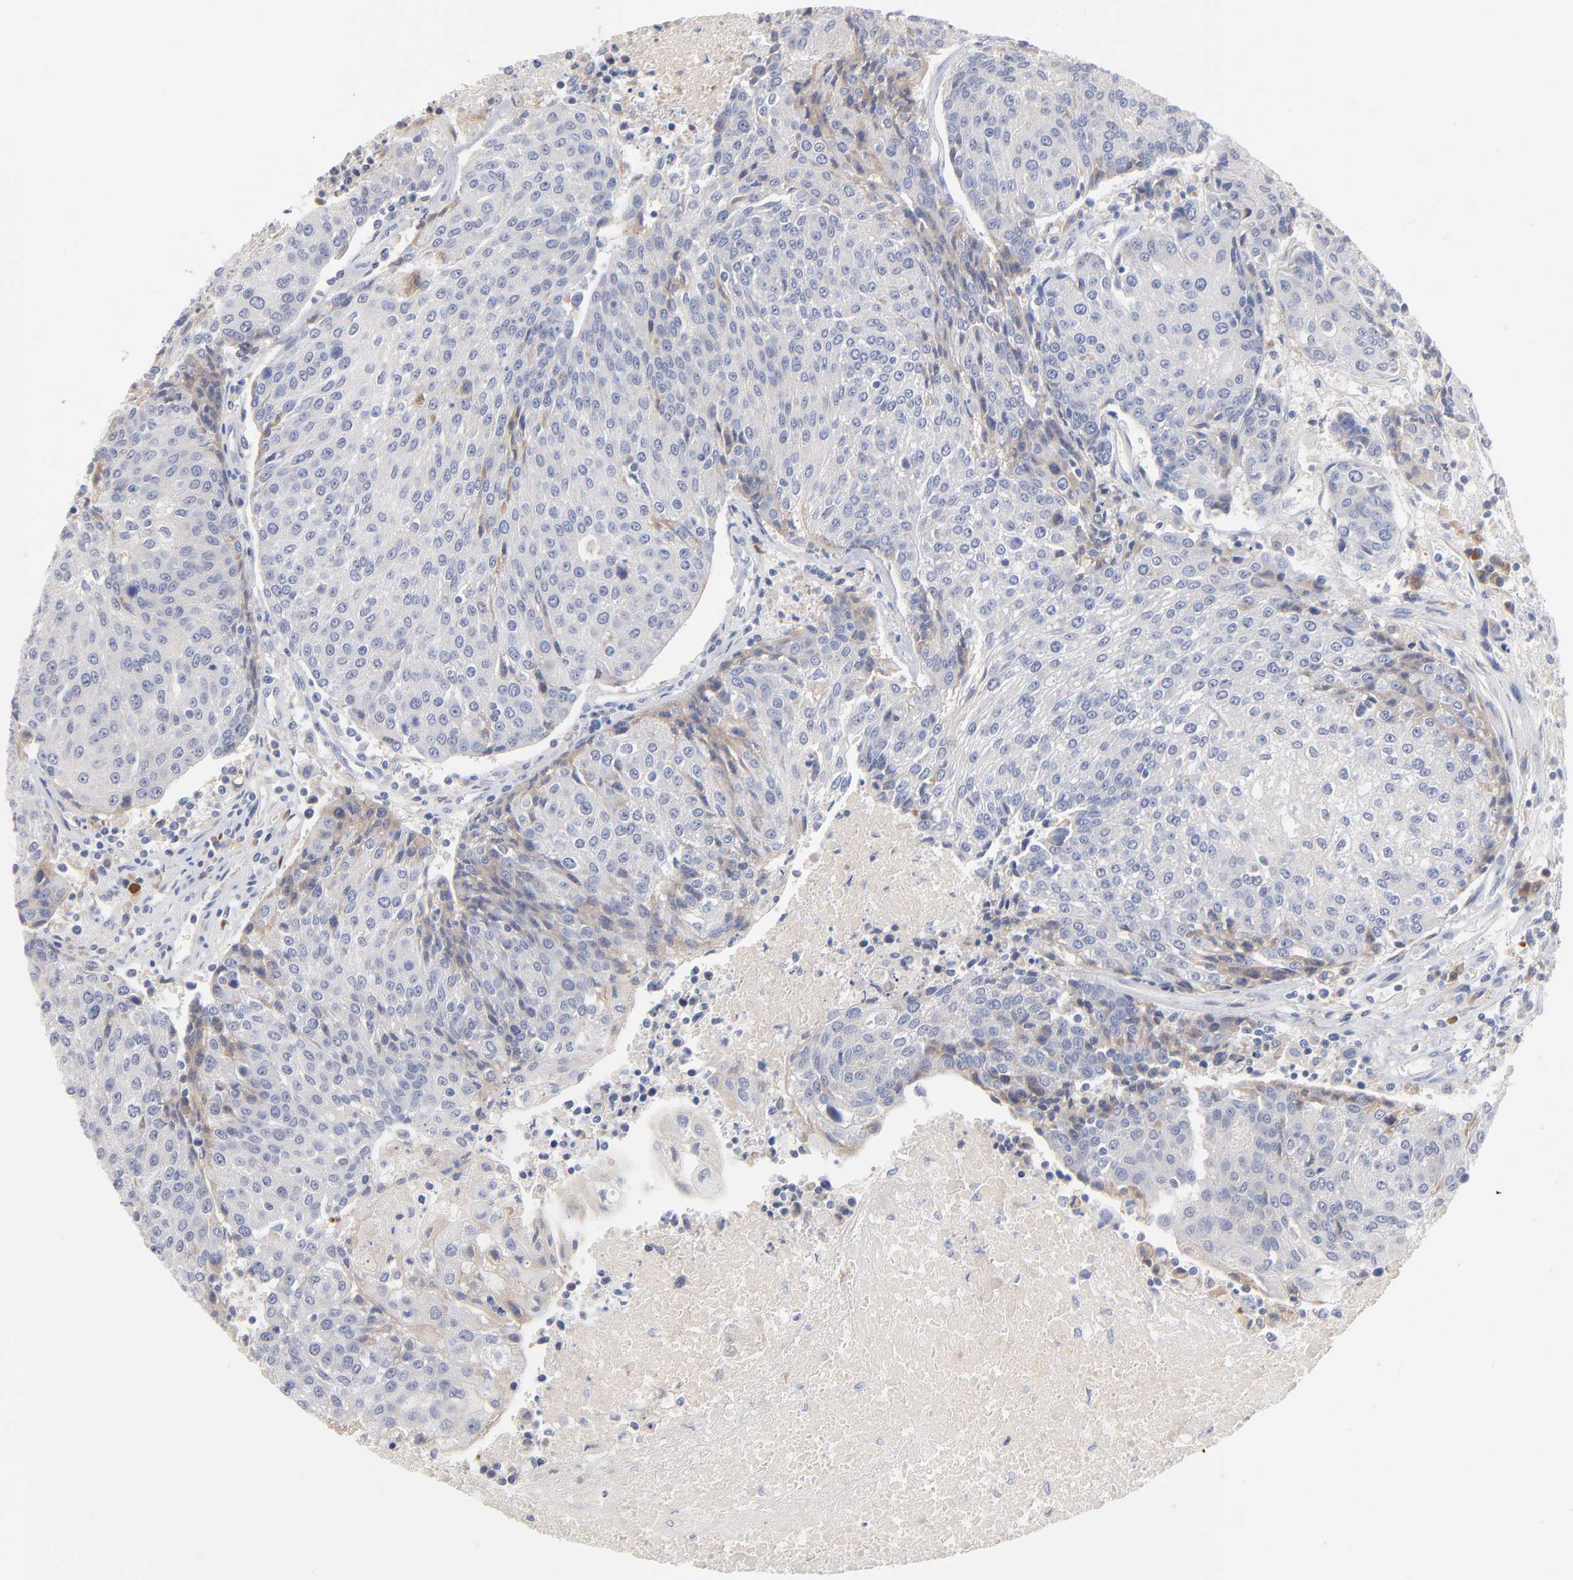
{"staining": {"intensity": "negative", "quantity": "none", "location": "none"}, "tissue": "urothelial cancer", "cell_type": "Tumor cells", "image_type": "cancer", "snomed": [{"axis": "morphology", "description": "Urothelial carcinoma, High grade"}, {"axis": "topography", "description": "Urinary bladder"}], "caption": "DAB (3,3'-diaminobenzidine) immunohistochemical staining of urothelial carcinoma (high-grade) demonstrates no significant staining in tumor cells.", "gene": "F12", "patient": {"sex": "female", "age": 85}}